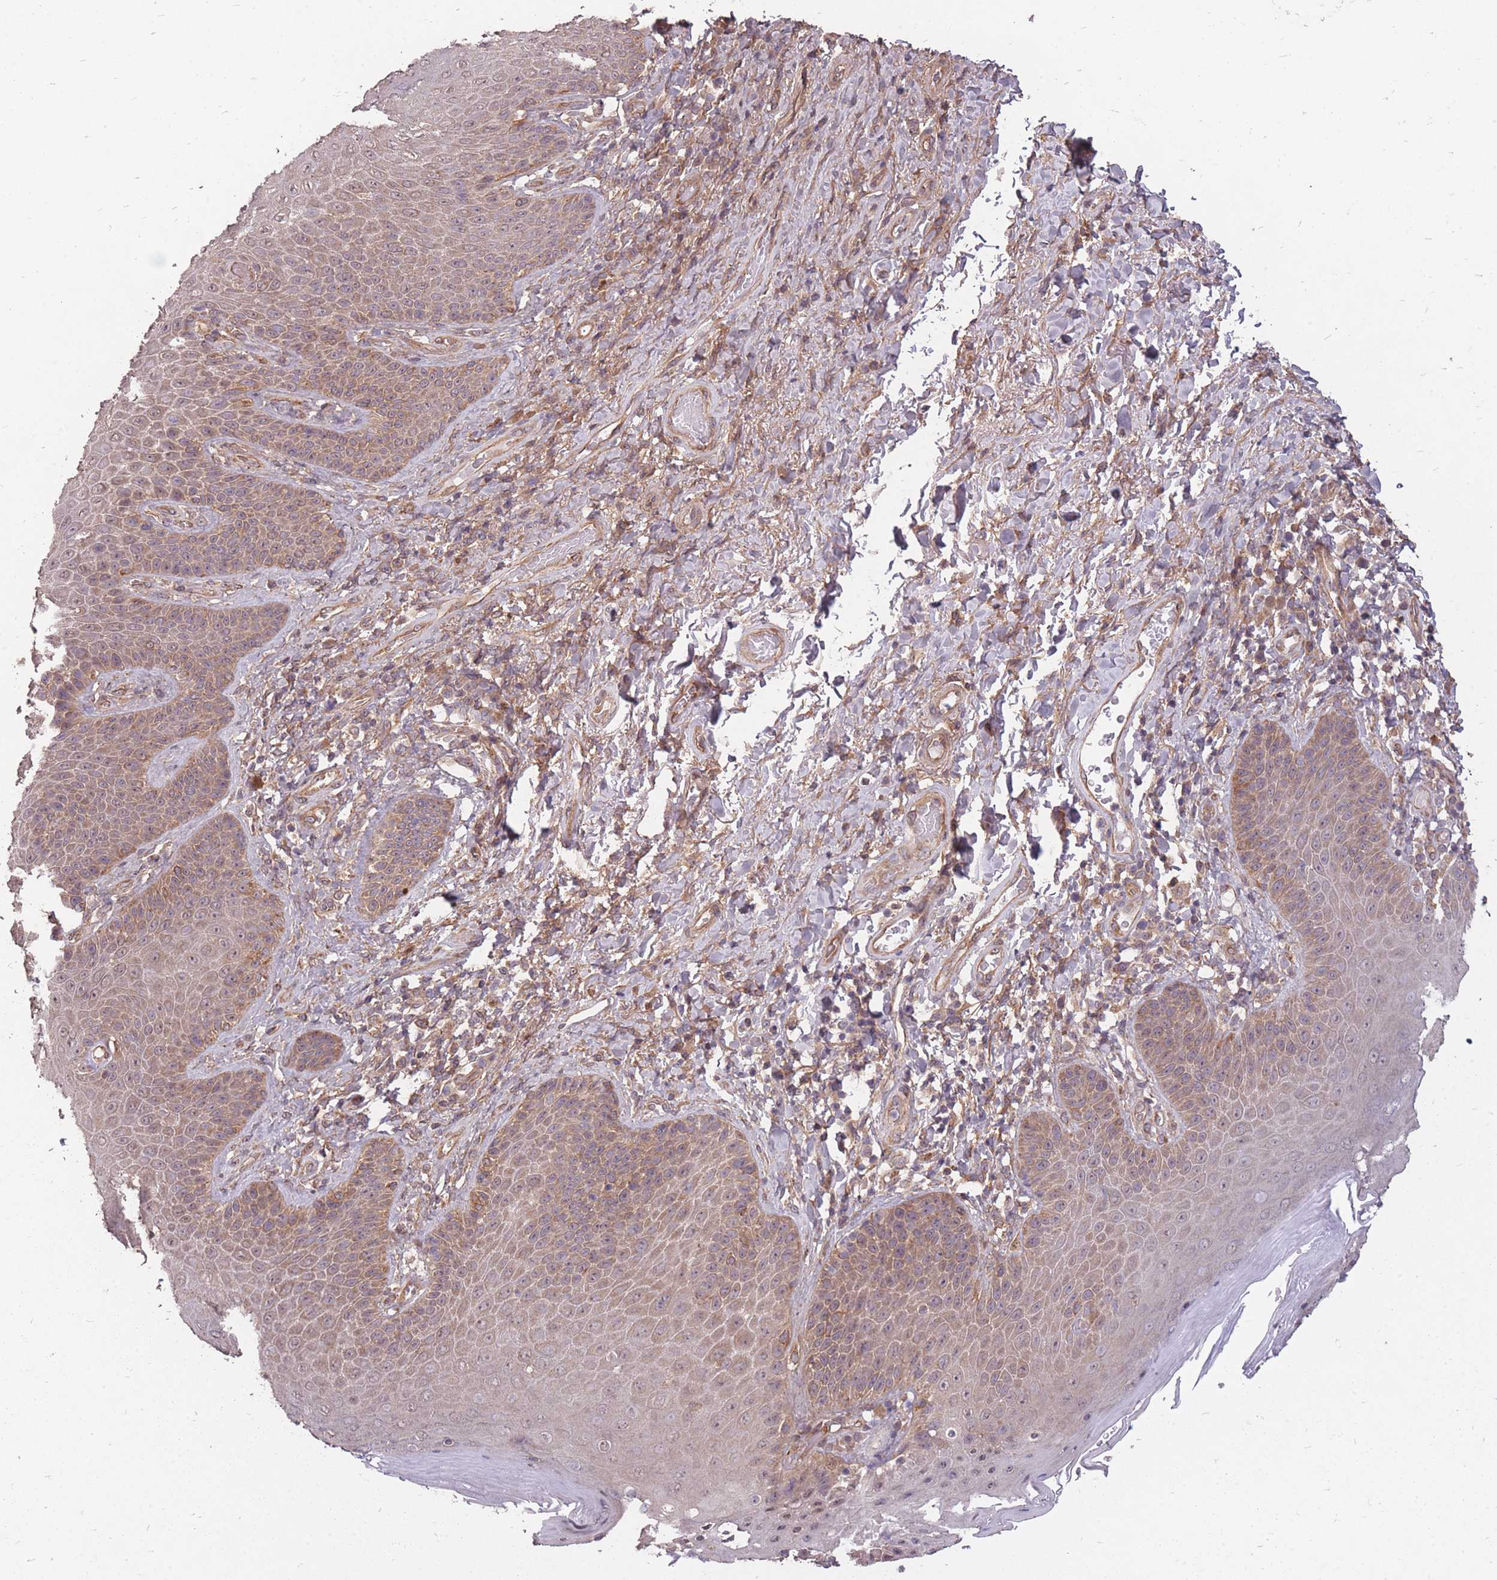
{"staining": {"intensity": "weak", "quantity": ">75%", "location": "cytoplasmic/membranous"}, "tissue": "skin", "cell_type": "Epidermal cells", "image_type": "normal", "snomed": [{"axis": "morphology", "description": "Normal tissue, NOS"}, {"axis": "topography", "description": "Anal"}], "caption": "Benign skin was stained to show a protein in brown. There is low levels of weak cytoplasmic/membranous positivity in about >75% of epidermal cells. The protein of interest is stained brown, and the nuclei are stained in blue (DAB (3,3'-diaminobenzidine) IHC with brightfield microscopy, high magnification).", "gene": "DYNC1LI2", "patient": {"sex": "female", "age": 89}}